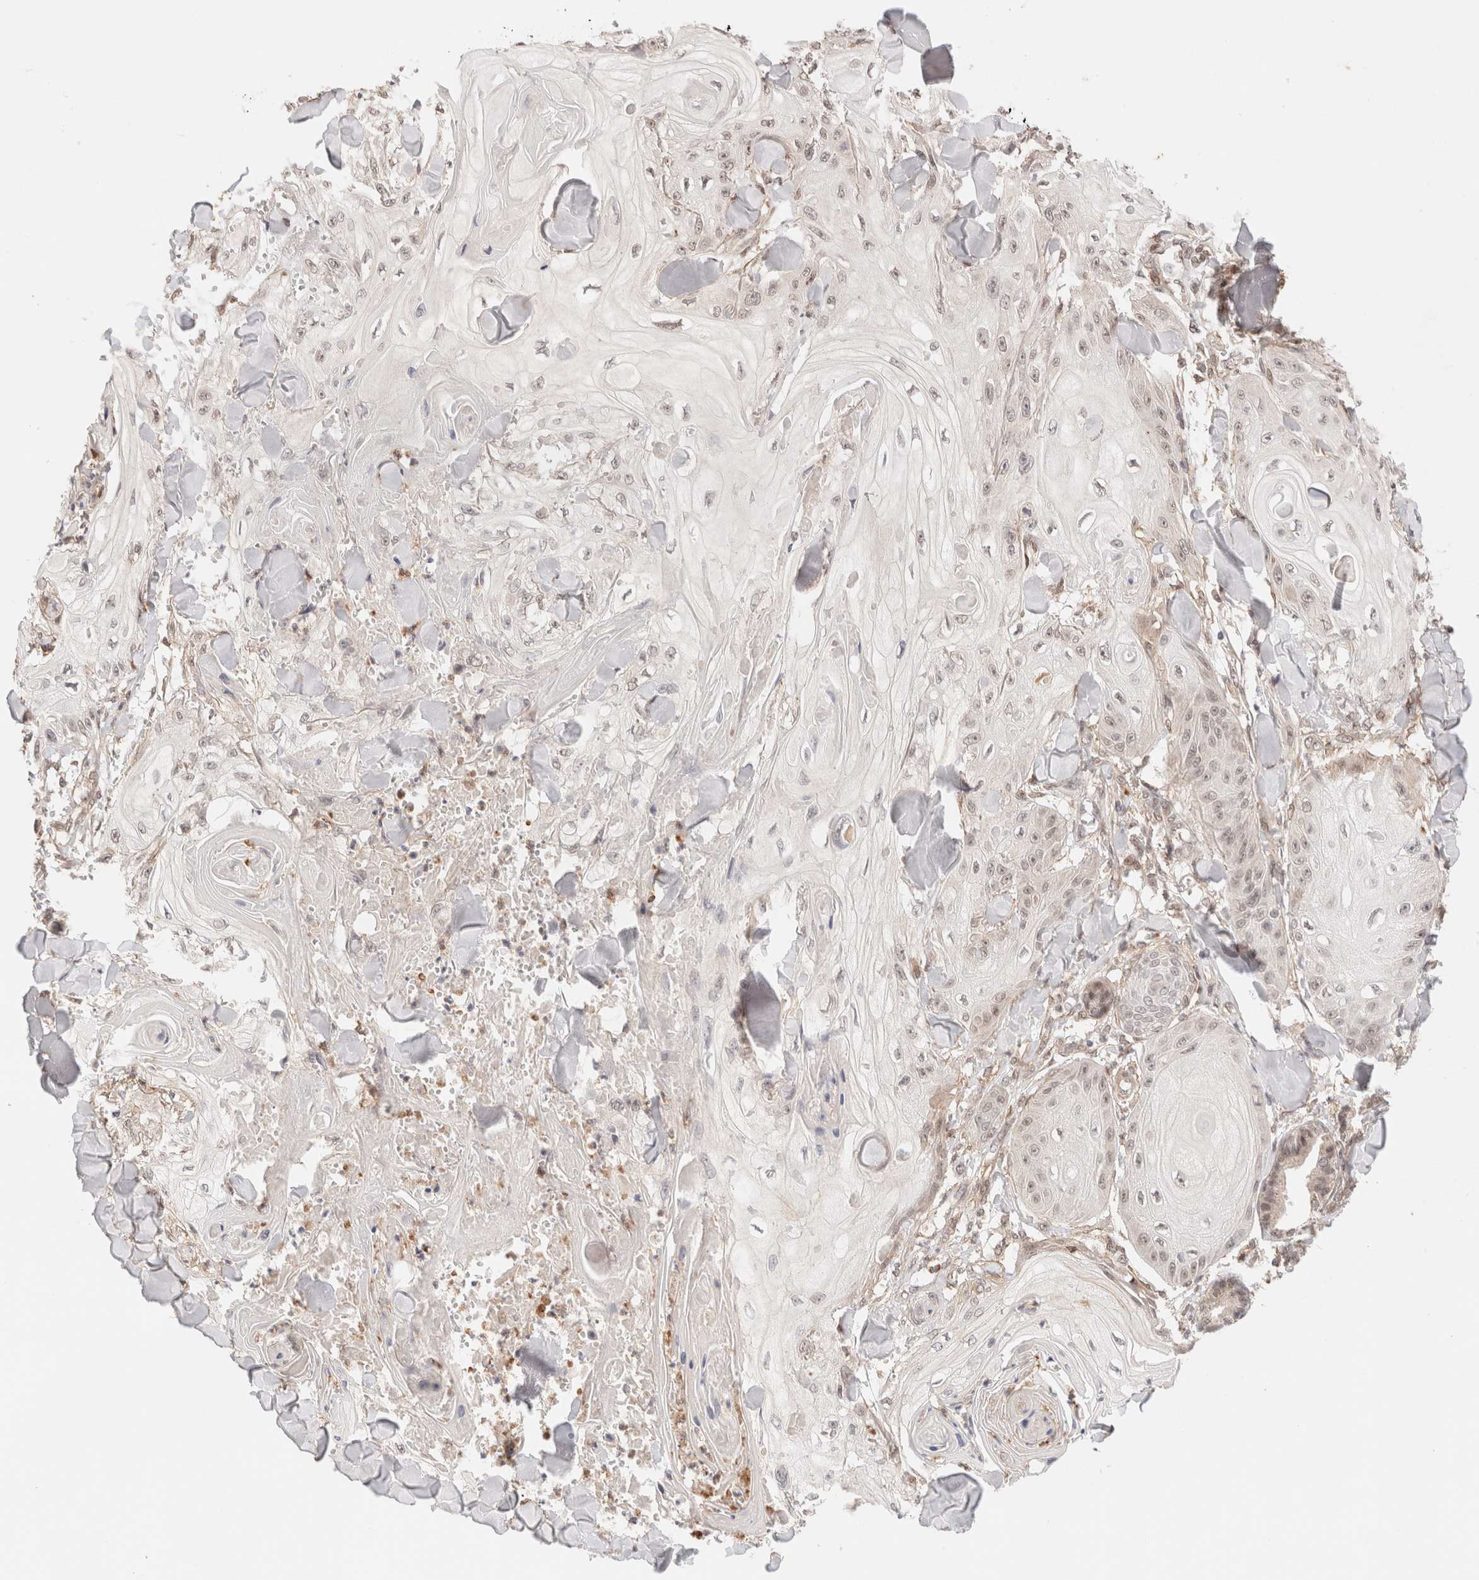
{"staining": {"intensity": "weak", "quantity": "25%-75%", "location": "nuclear"}, "tissue": "skin cancer", "cell_type": "Tumor cells", "image_type": "cancer", "snomed": [{"axis": "morphology", "description": "Squamous cell carcinoma, NOS"}, {"axis": "topography", "description": "Skin"}], "caption": "Immunohistochemistry (IHC) photomicrograph of neoplastic tissue: human skin cancer stained using immunohistochemistry (IHC) displays low levels of weak protein expression localized specifically in the nuclear of tumor cells, appearing as a nuclear brown color.", "gene": "BRPF3", "patient": {"sex": "male", "age": 74}}